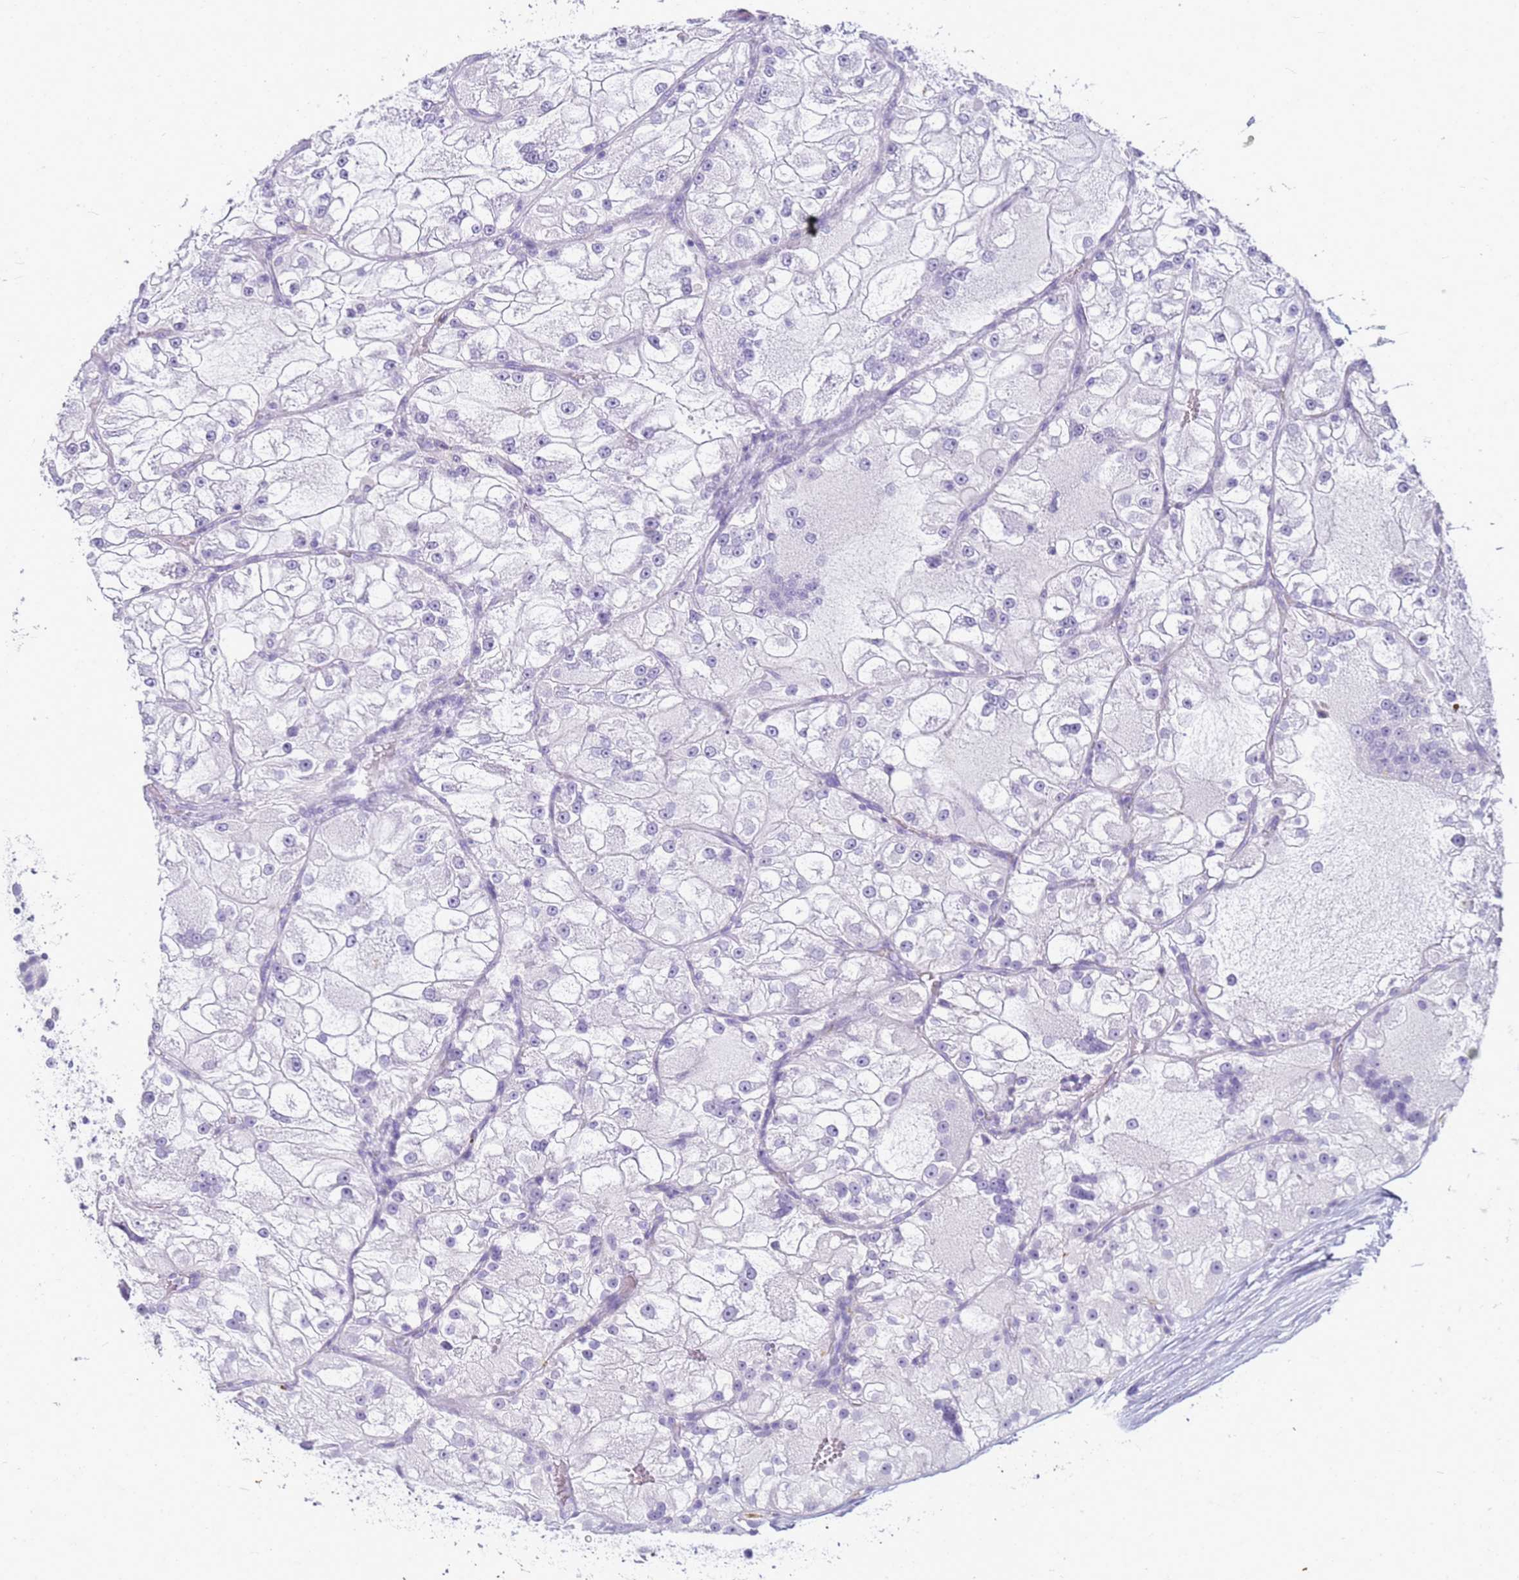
{"staining": {"intensity": "negative", "quantity": "none", "location": "none"}, "tissue": "renal cancer", "cell_type": "Tumor cells", "image_type": "cancer", "snomed": [{"axis": "morphology", "description": "Adenocarcinoma, NOS"}, {"axis": "topography", "description": "Kidney"}], "caption": "Immunohistochemistry (IHC) of renal adenocarcinoma exhibits no staining in tumor cells.", "gene": "CFAP100", "patient": {"sex": "female", "age": 72}}